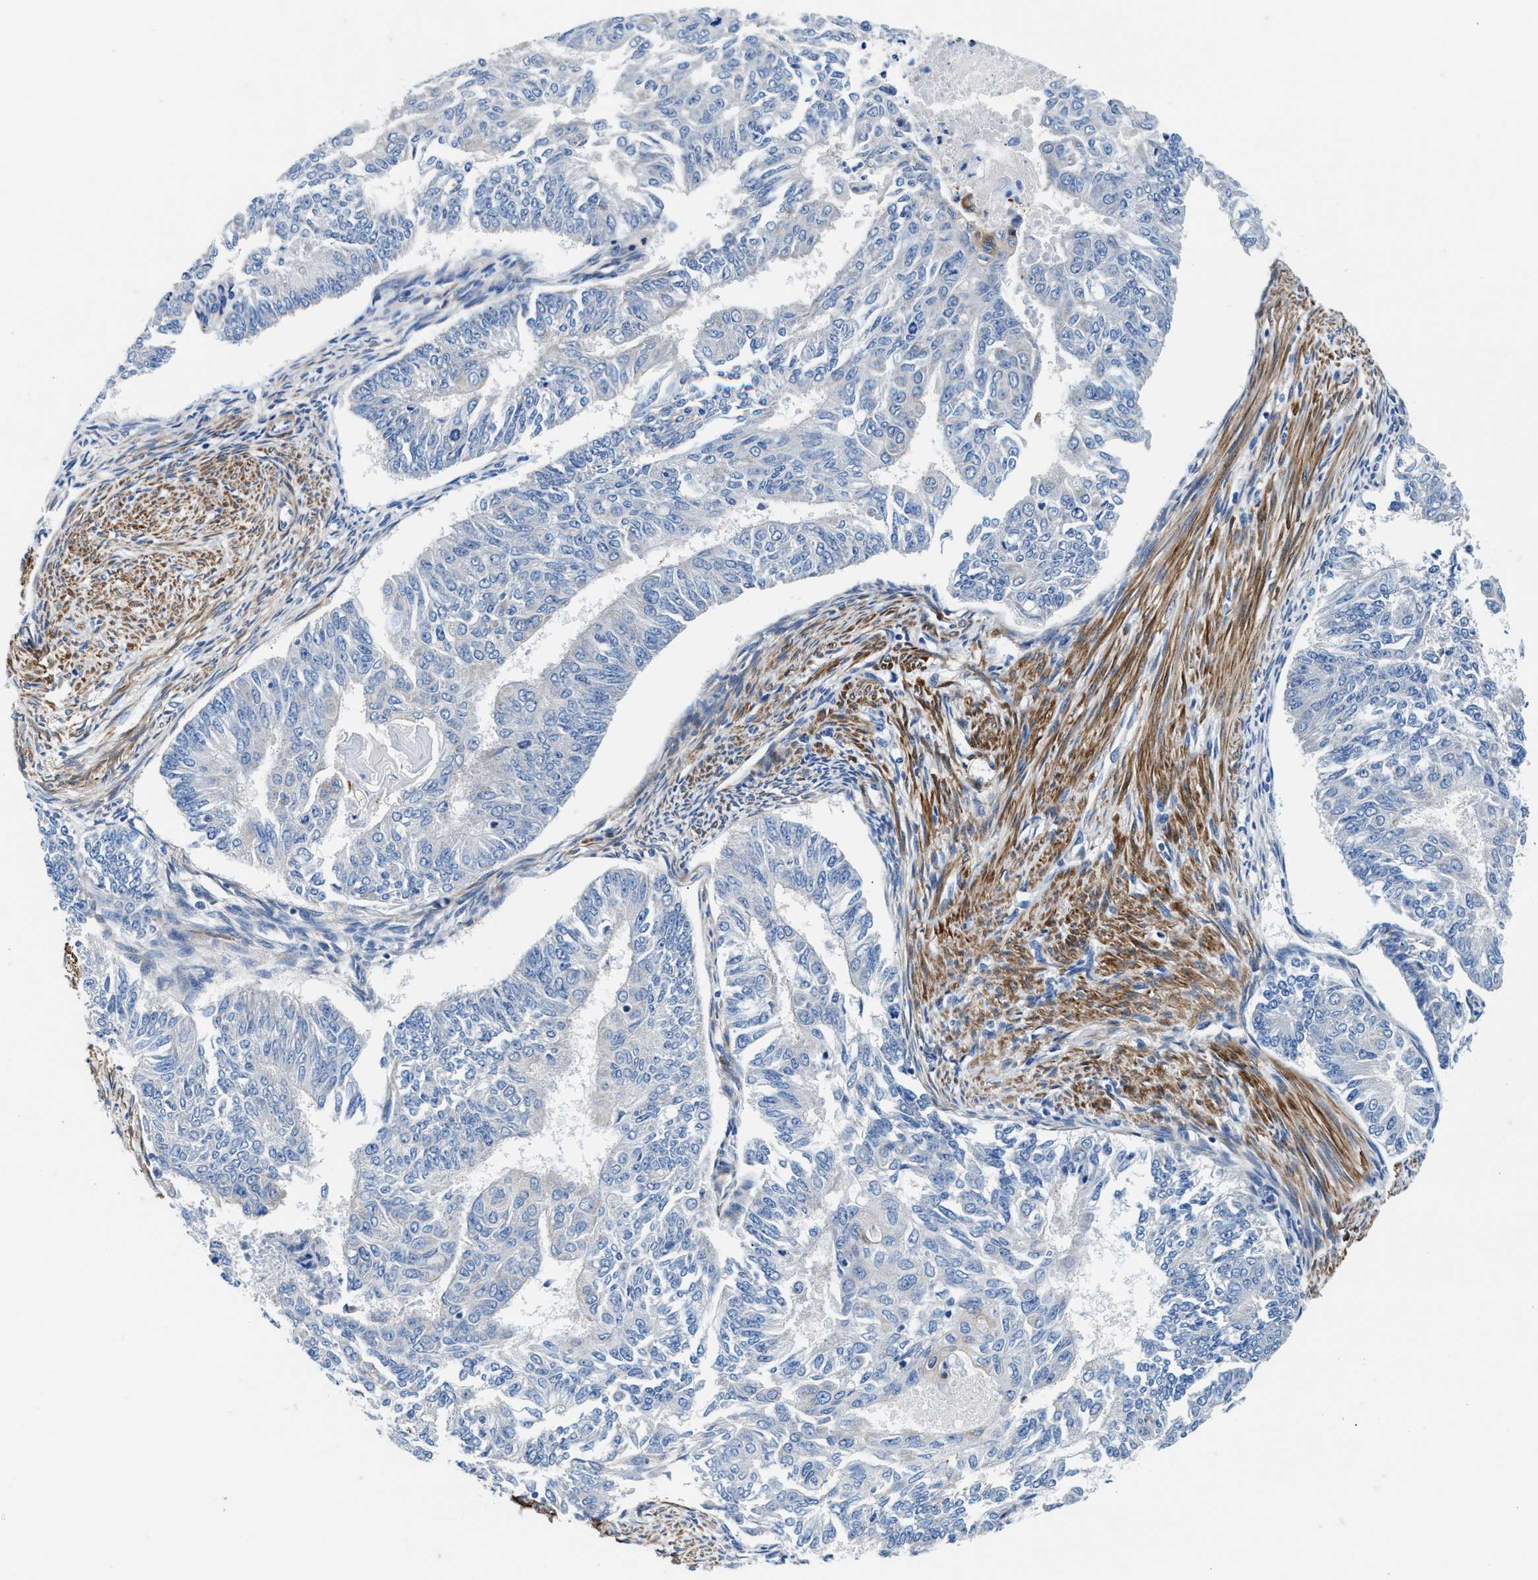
{"staining": {"intensity": "negative", "quantity": "none", "location": "none"}, "tissue": "endometrial cancer", "cell_type": "Tumor cells", "image_type": "cancer", "snomed": [{"axis": "morphology", "description": "Adenocarcinoma, NOS"}, {"axis": "topography", "description": "Endometrium"}], "caption": "The immunohistochemistry image has no significant staining in tumor cells of endometrial adenocarcinoma tissue.", "gene": "PARG", "patient": {"sex": "female", "age": 32}}